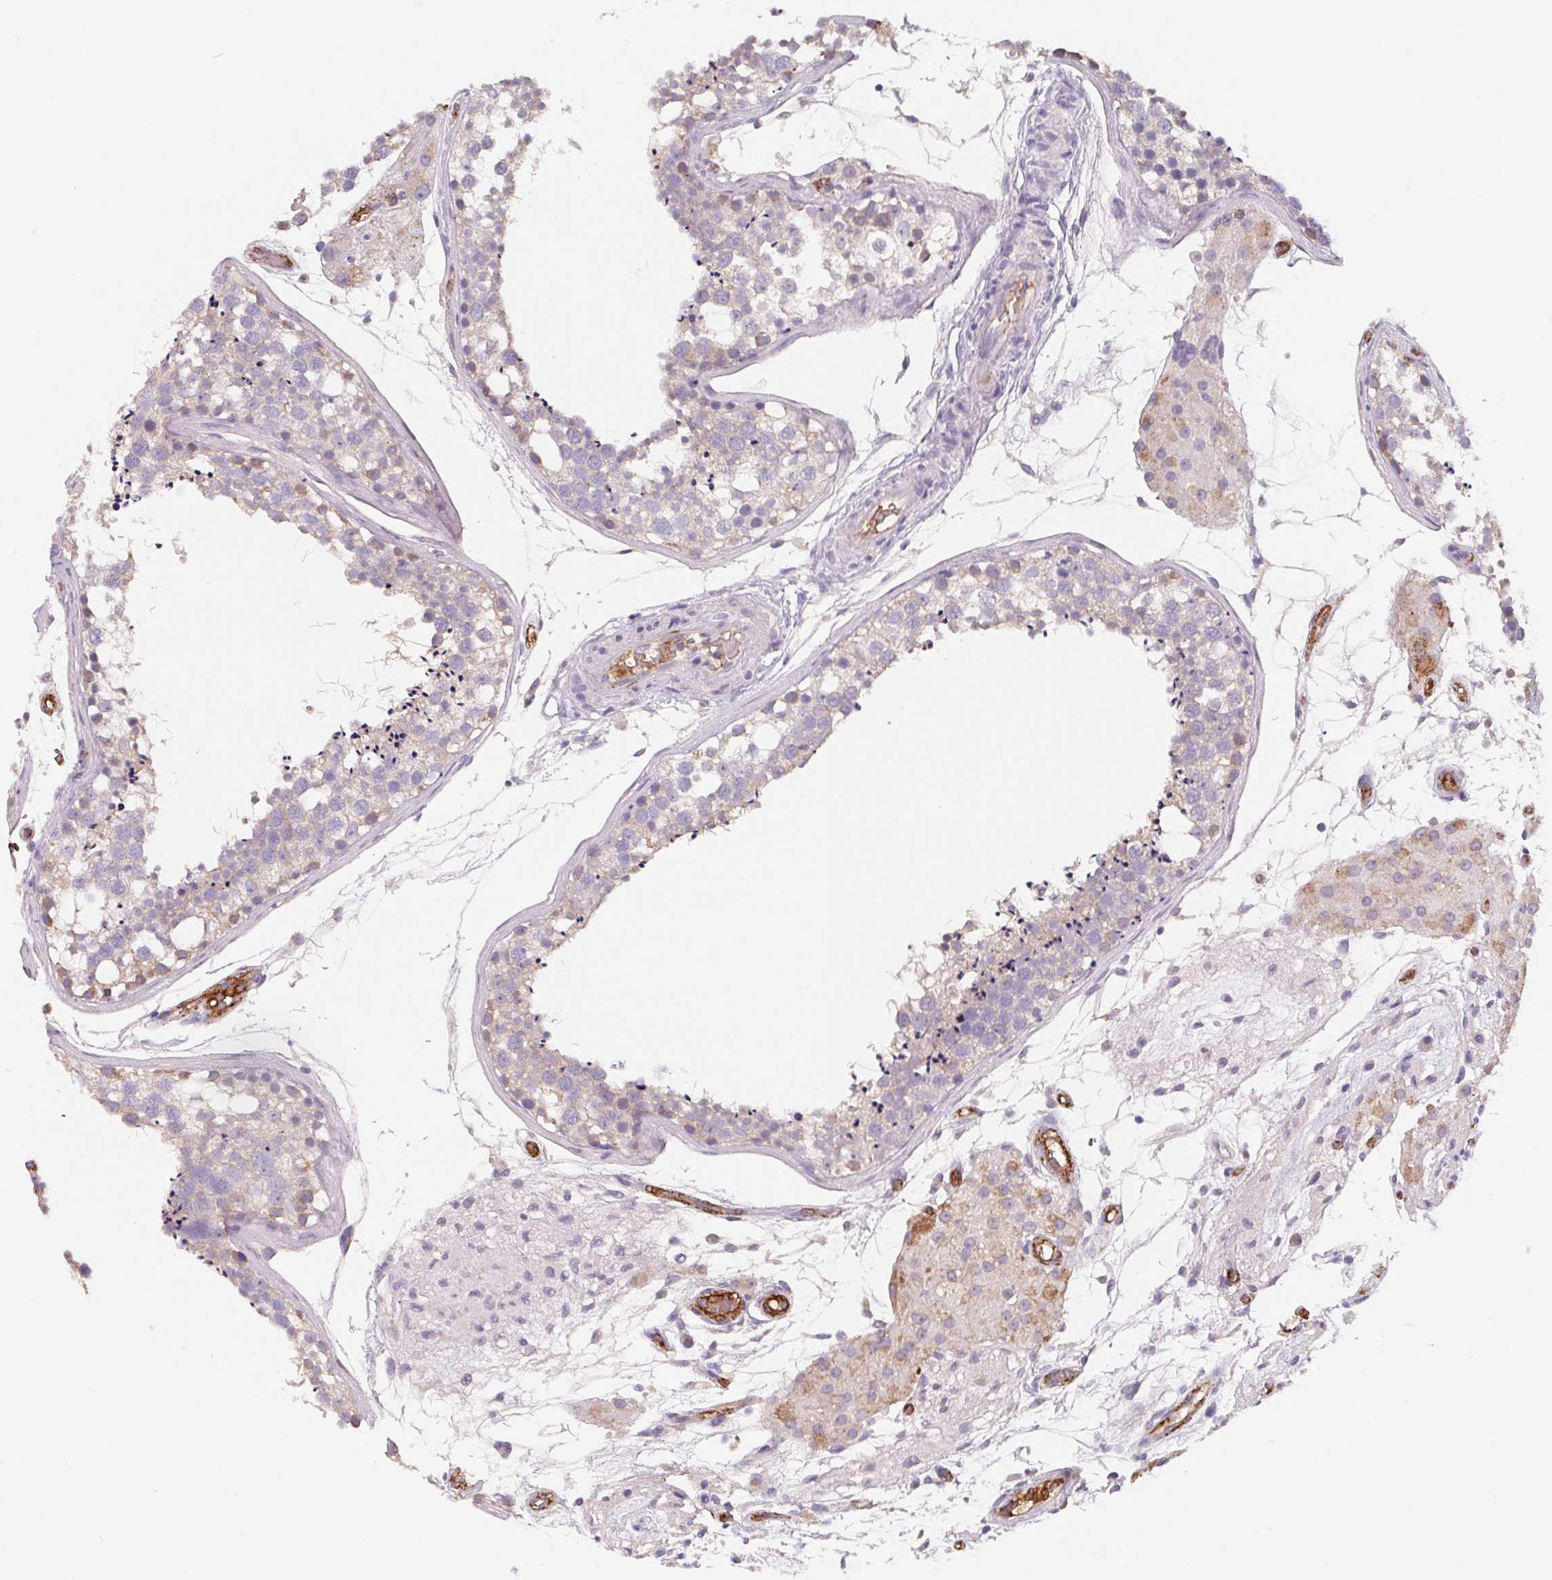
{"staining": {"intensity": "negative", "quantity": "none", "location": "none"}, "tissue": "testis", "cell_type": "Cells in seminiferous ducts", "image_type": "normal", "snomed": [{"axis": "morphology", "description": "Normal tissue, NOS"}, {"axis": "morphology", "description": "Seminoma, NOS"}, {"axis": "topography", "description": "Testis"}], "caption": "IHC photomicrograph of benign human testis stained for a protein (brown), which demonstrates no staining in cells in seminiferous ducts.", "gene": "LPA", "patient": {"sex": "male", "age": 65}}